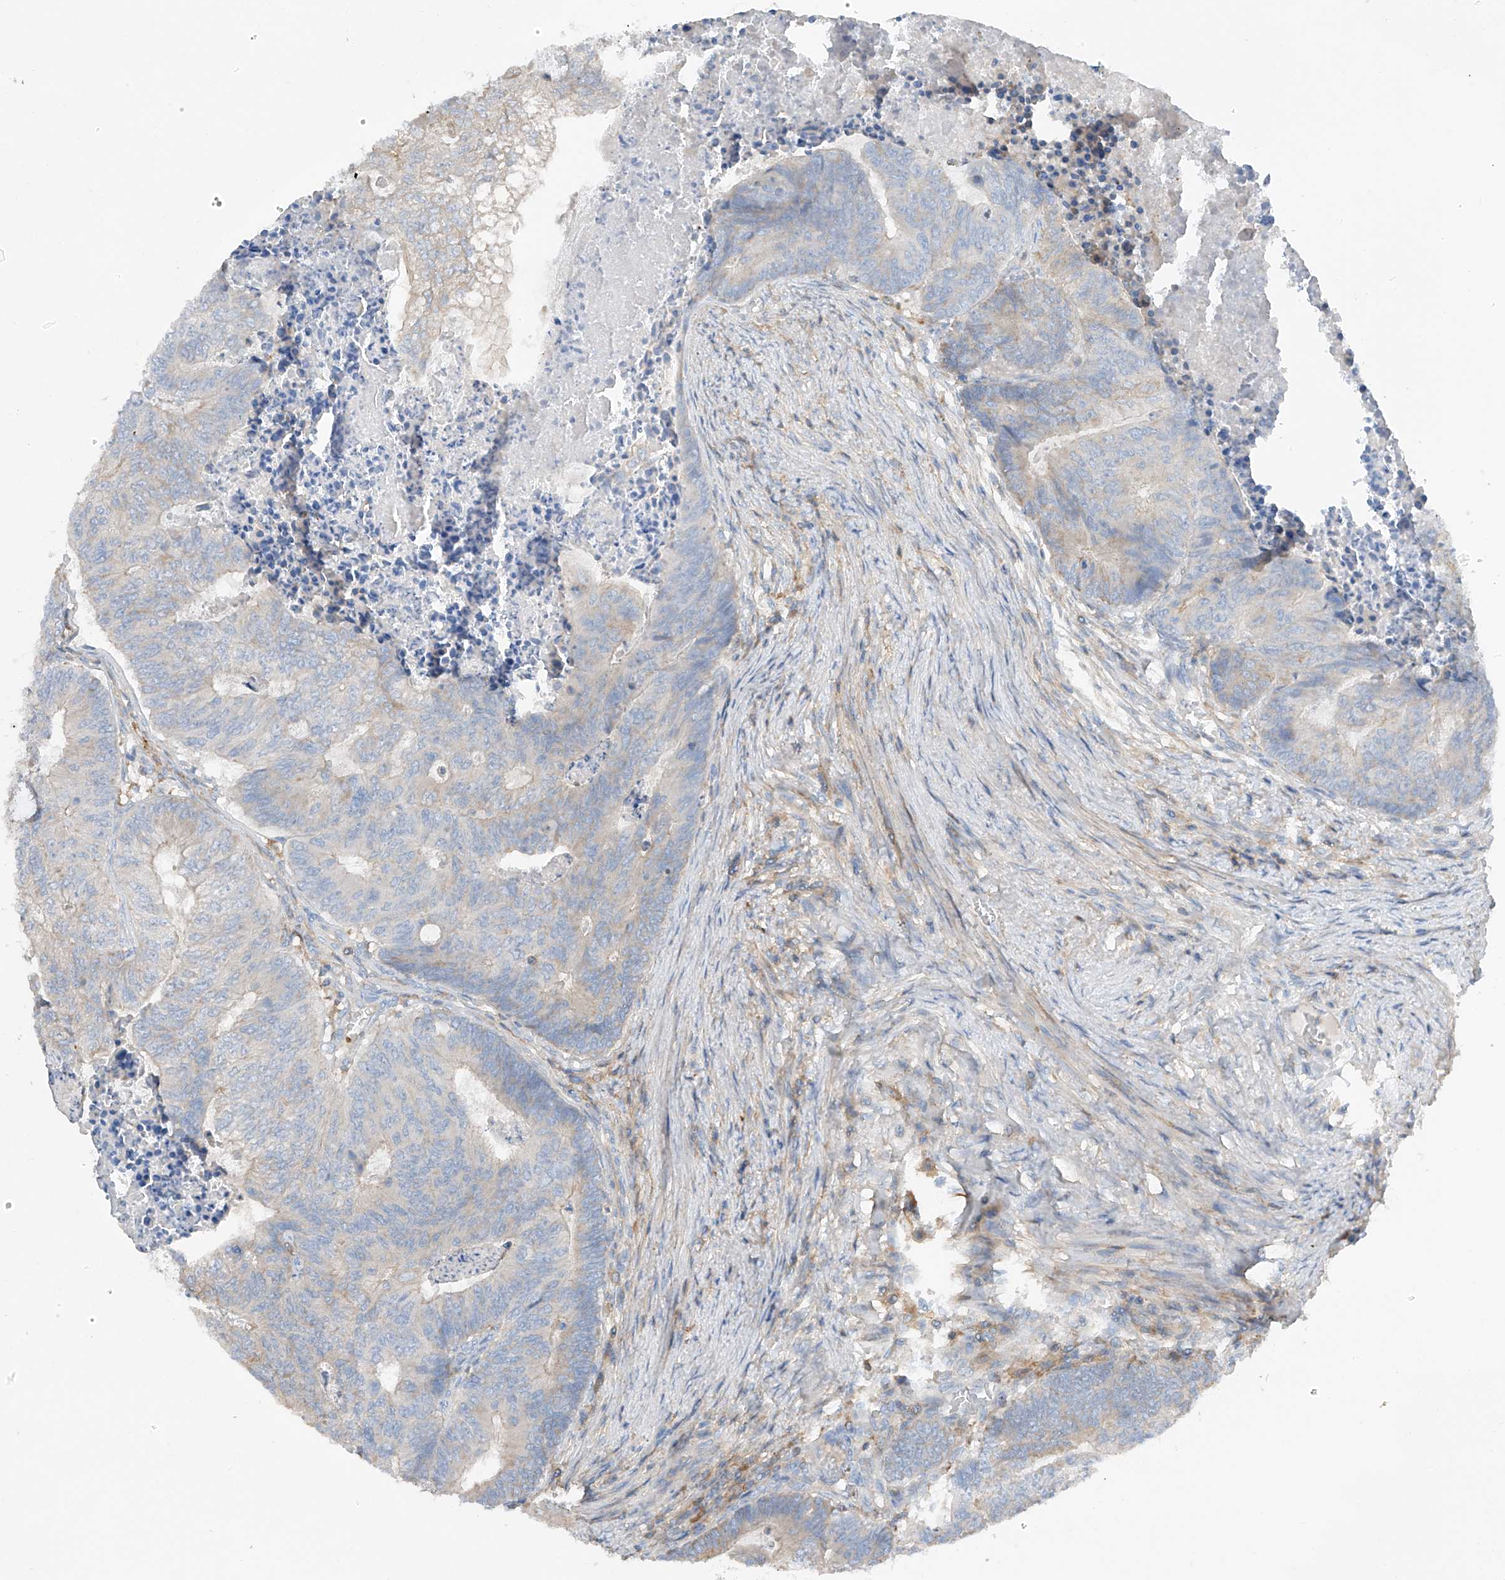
{"staining": {"intensity": "negative", "quantity": "none", "location": "none"}, "tissue": "colorectal cancer", "cell_type": "Tumor cells", "image_type": "cancer", "snomed": [{"axis": "morphology", "description": "Adenocarcinoma, NOS"}, {"axis": "topography", "description": "Colon"}], "caption": "High magnification brightfield microscopy of colorectal adenocarcinoma stained with DAB (brown) and counterstained with hematoxylin (blue): tumor cells show no significant staining.", "gene": "NALCN", "patient": {"sex": "female", "age": 67}}